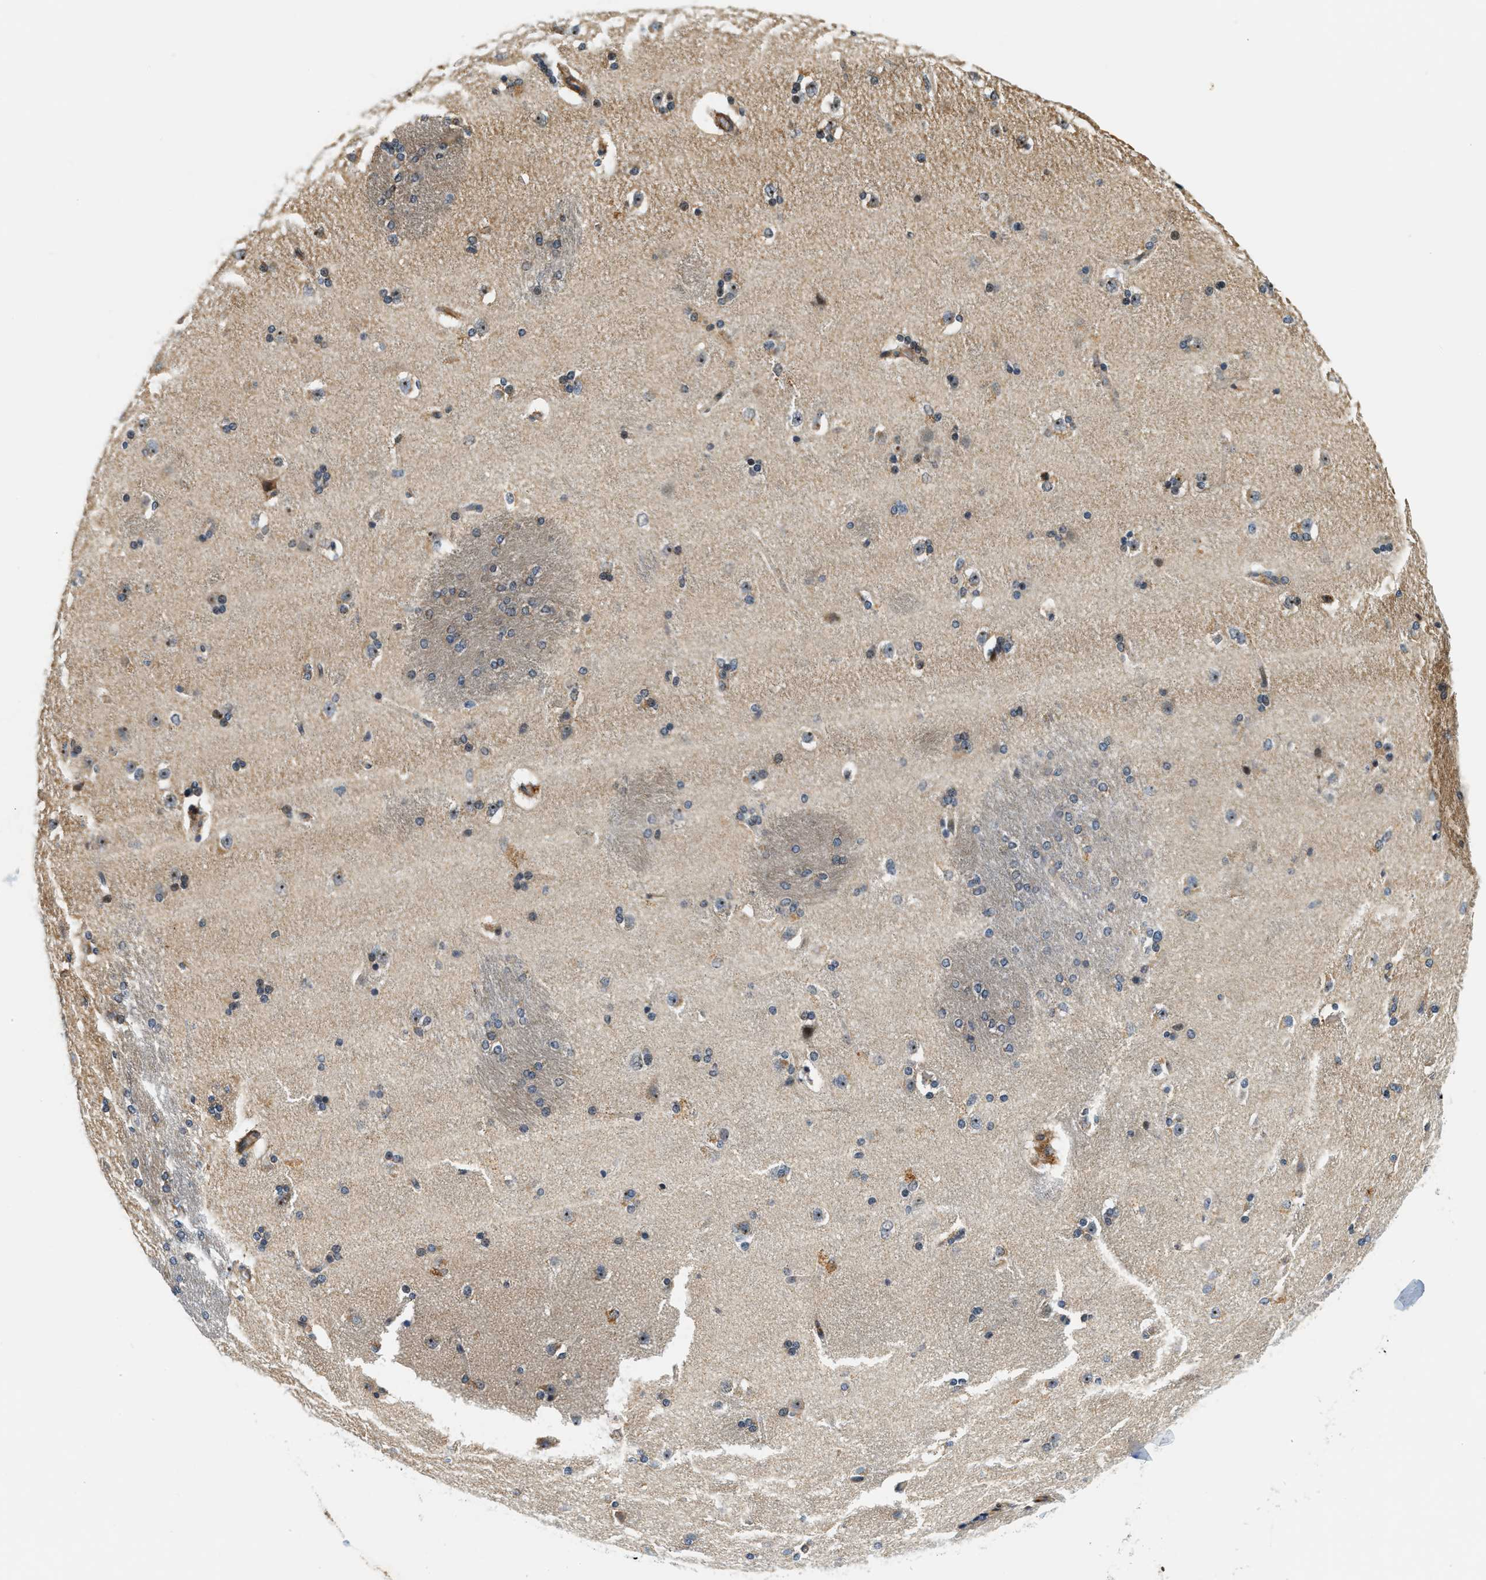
{"staining": {"intensity": "moderate", "quantity": "25%-75%", "location": "cytoplasmic/membranous,nuclear"}, "tissue": "caudate", "cell_type": "Glial cells", "image_type": "normal", "snomed": [{"axis": "morphology", "description": "Normal tissue, NOS"}, {"axis": "topography", "description": "Lateral ventricle wall"}], "caption": "Unremarkable caudate displays moderate cytoplasmic/membranous,nuclear expression in approximately 25%-75% of glial cells, visualized by immunohistochemistry. (DAB IHC with brightfield microscopy, high magnification).", "gene": "SAMD9", "patient": {"sex": "female", "age": 19}}